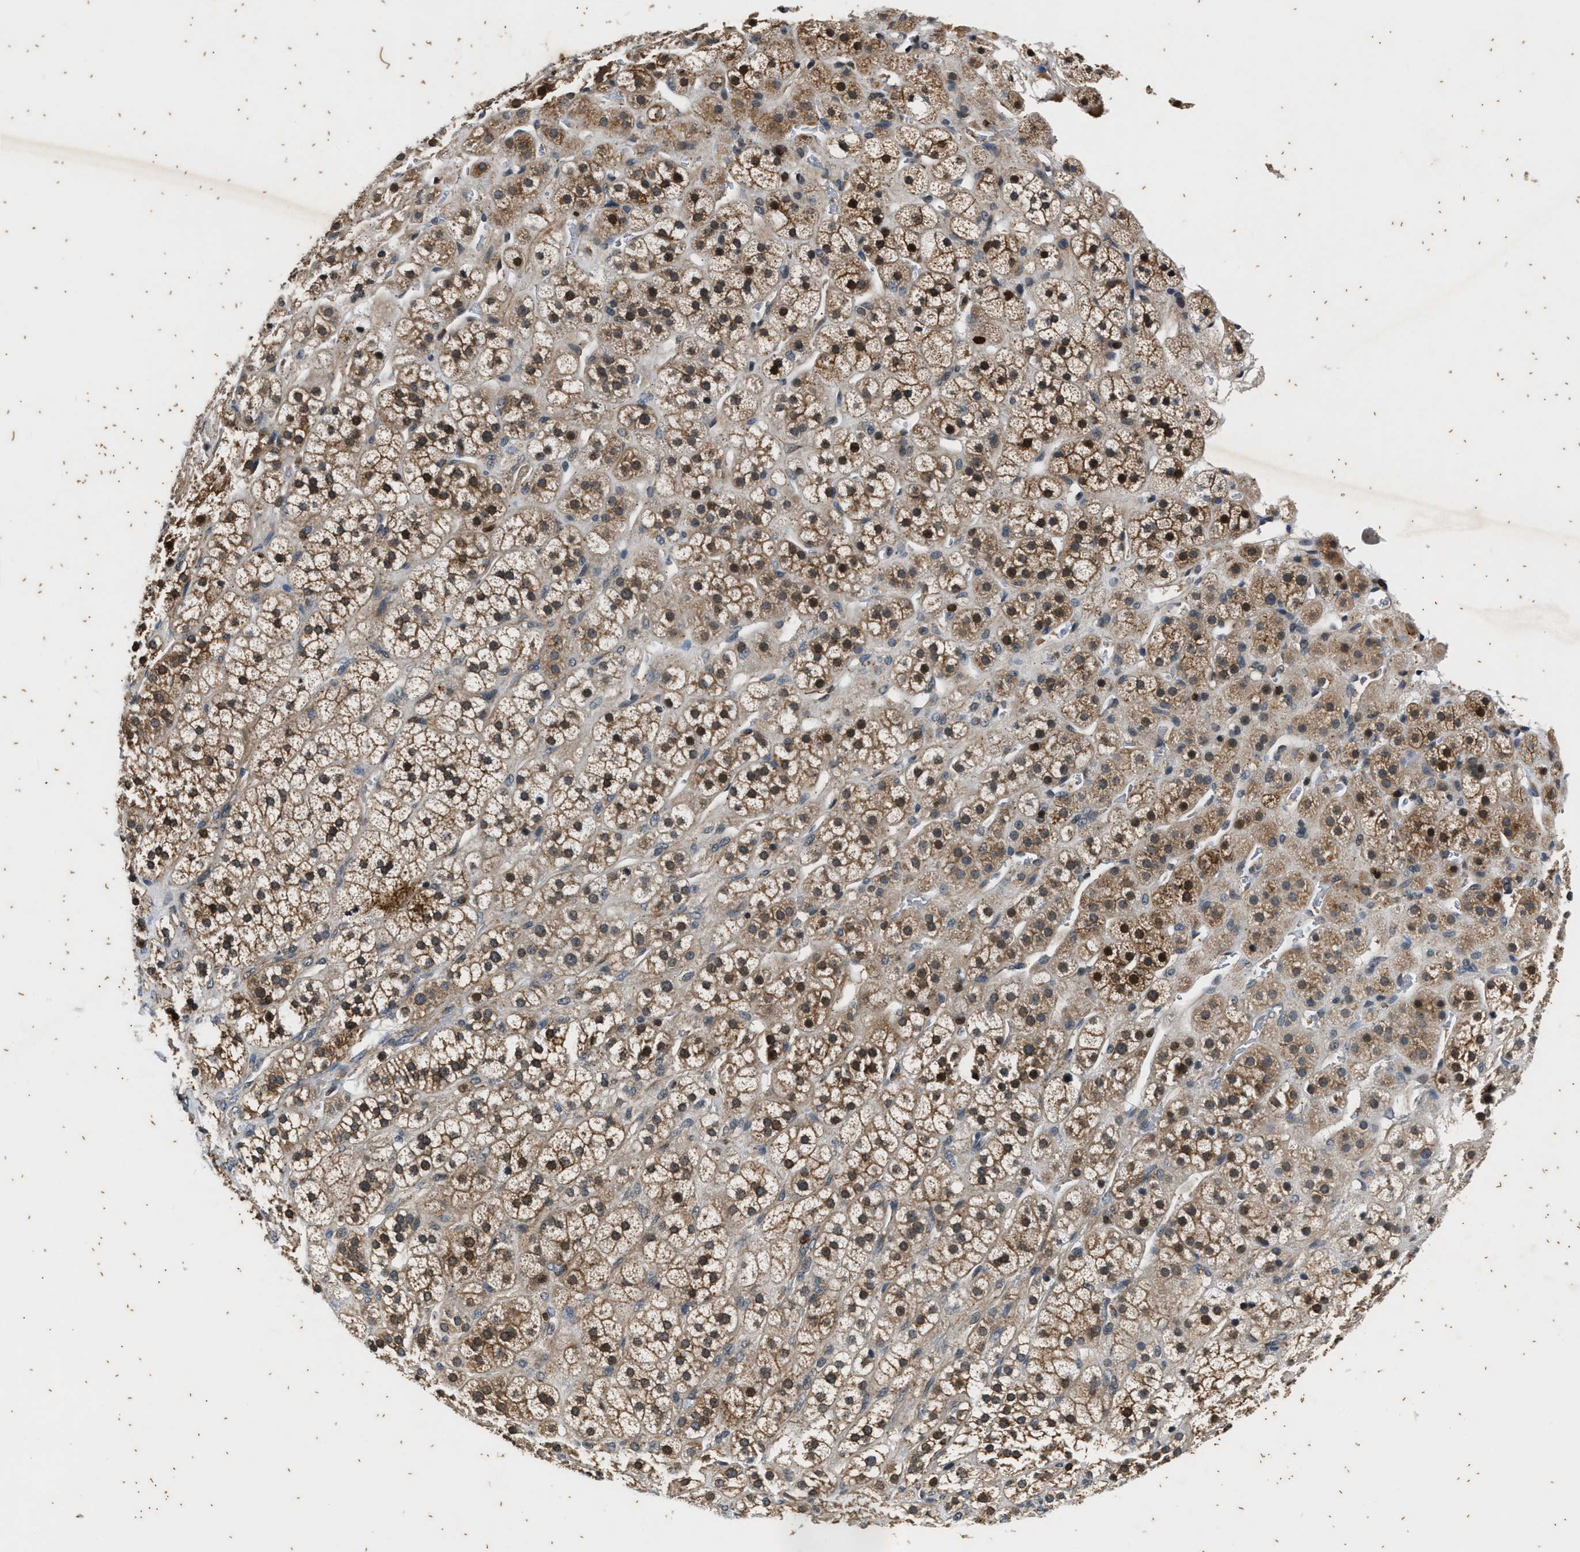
{"staining": {"intensity": "moderate", "quantity": ">75%", "location": "cytoplasmic/membranous"}, "tissue": "adrenal gland", "cell_type": "Glandular cells", "image_type": "normal", "snomed": [{"axis": "morphology", "description": "Normal tissue, NOS"}, {"axis": "topography", "description": "Adrenal gland"}], "caption": "Immunohistochemical staining of normal adrenal gland displays medium levels of moderate cytoplasmic/membranous positivity in approximately >75% of glandular cells. (DAB IHC, brown staining for protein, blue staining for nuclei).", "gene": "PTPN7", "patient": {"sex": "male", "age": 56}}